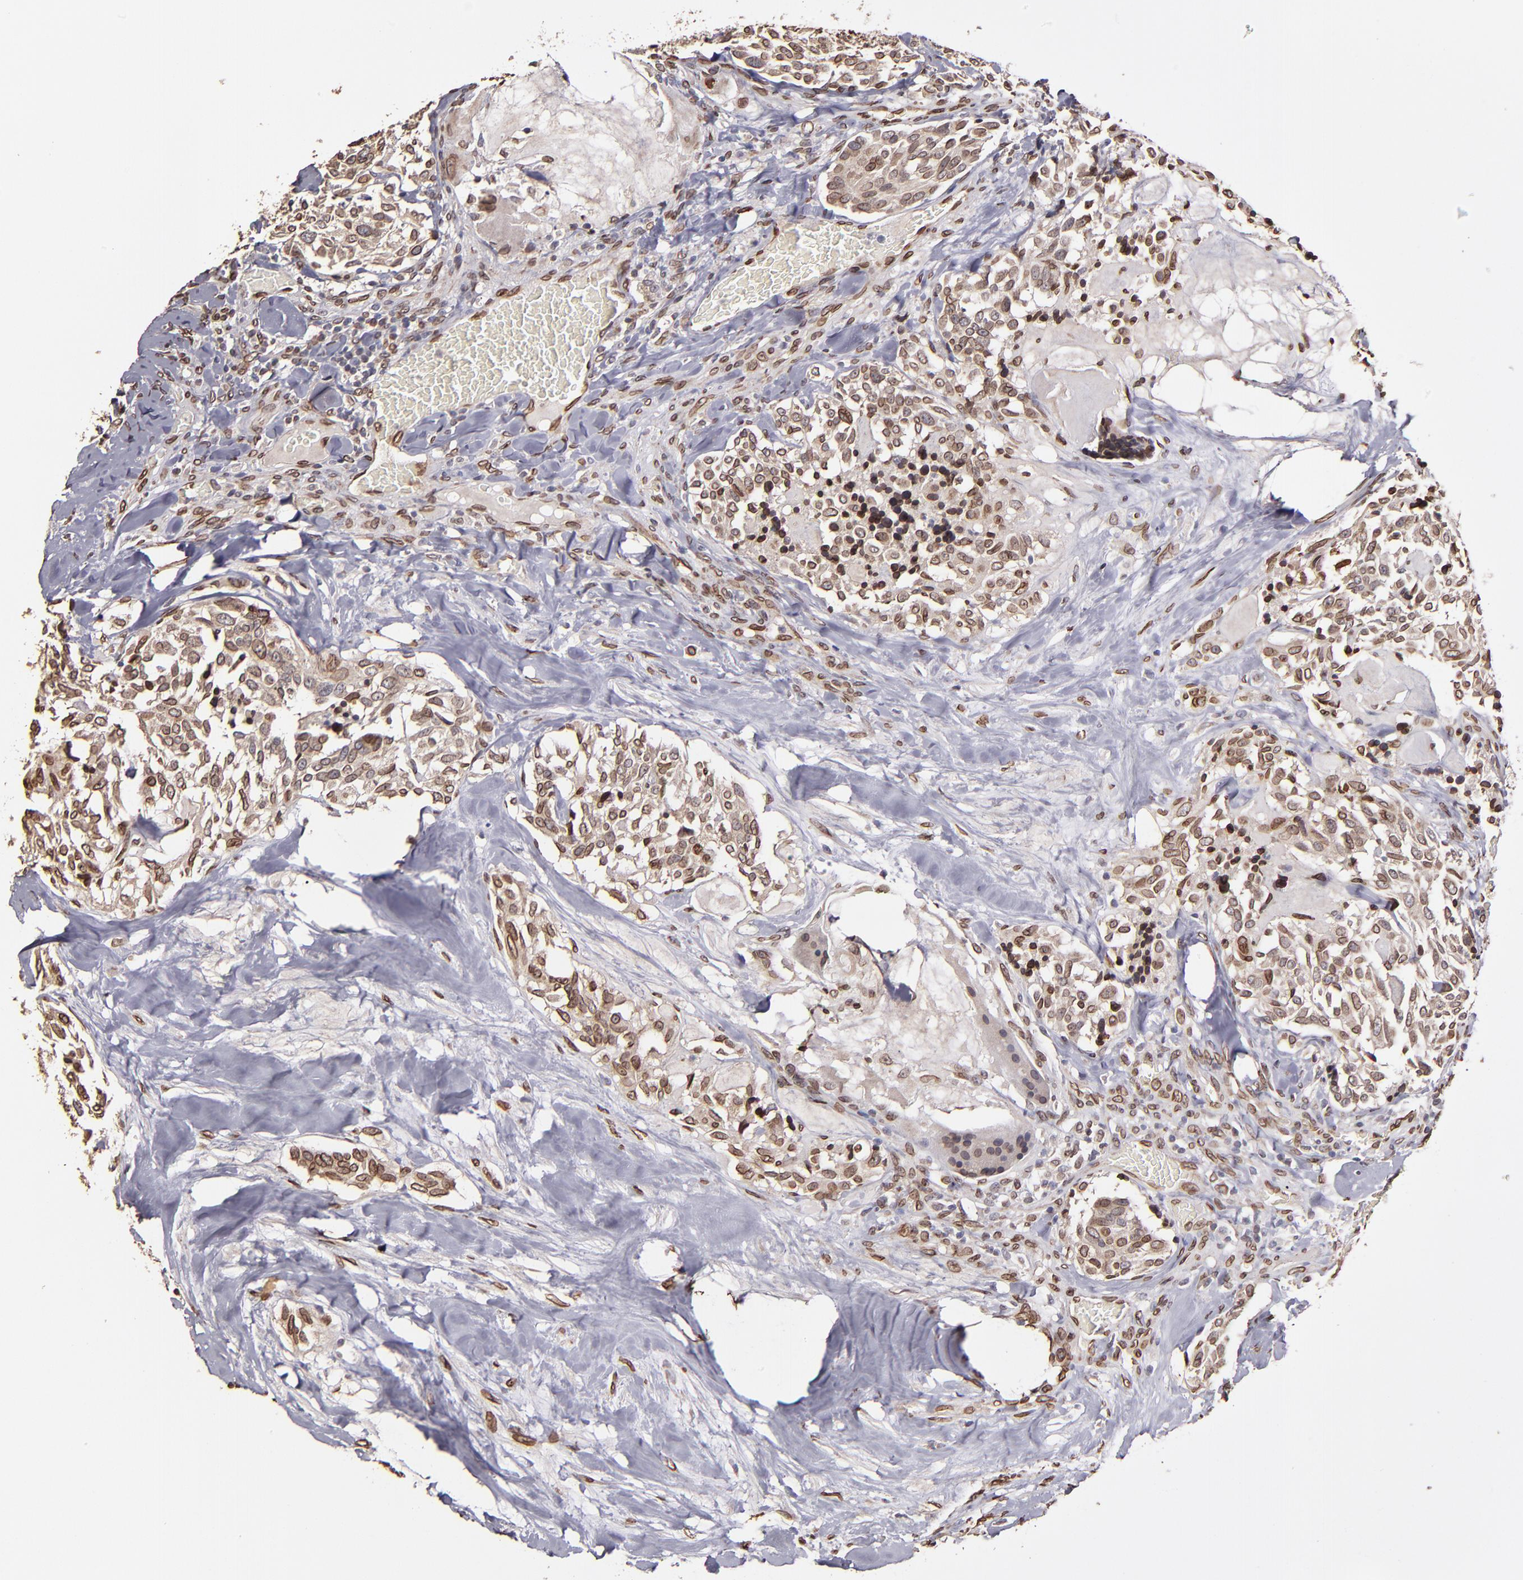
{"staining": {"intensity": "moderate", "quantity": ">75%", "location": "cytoplasmic/membranous,nuclear"}, "tissue": "thyroid cancer", "cell_type": "Tumor cells", "image_type": "cancer", "snomed": [{"axis": "morphology", "description": "Carcinoma, NOS"}, {"axis": "morphology", "description": "Carcinoid, malignant, NOS"}, {"axis": "topography", "description": "Thyroid gland"}], "caption": "Protein expression analysis of thyroid carcinoma exhibits moderate cytoplasmic/membranous and nuclear positivity in approximately >75% of tumor cells.", "gene": "PUM3", "patient": {"sex": "male", "age": 33}}